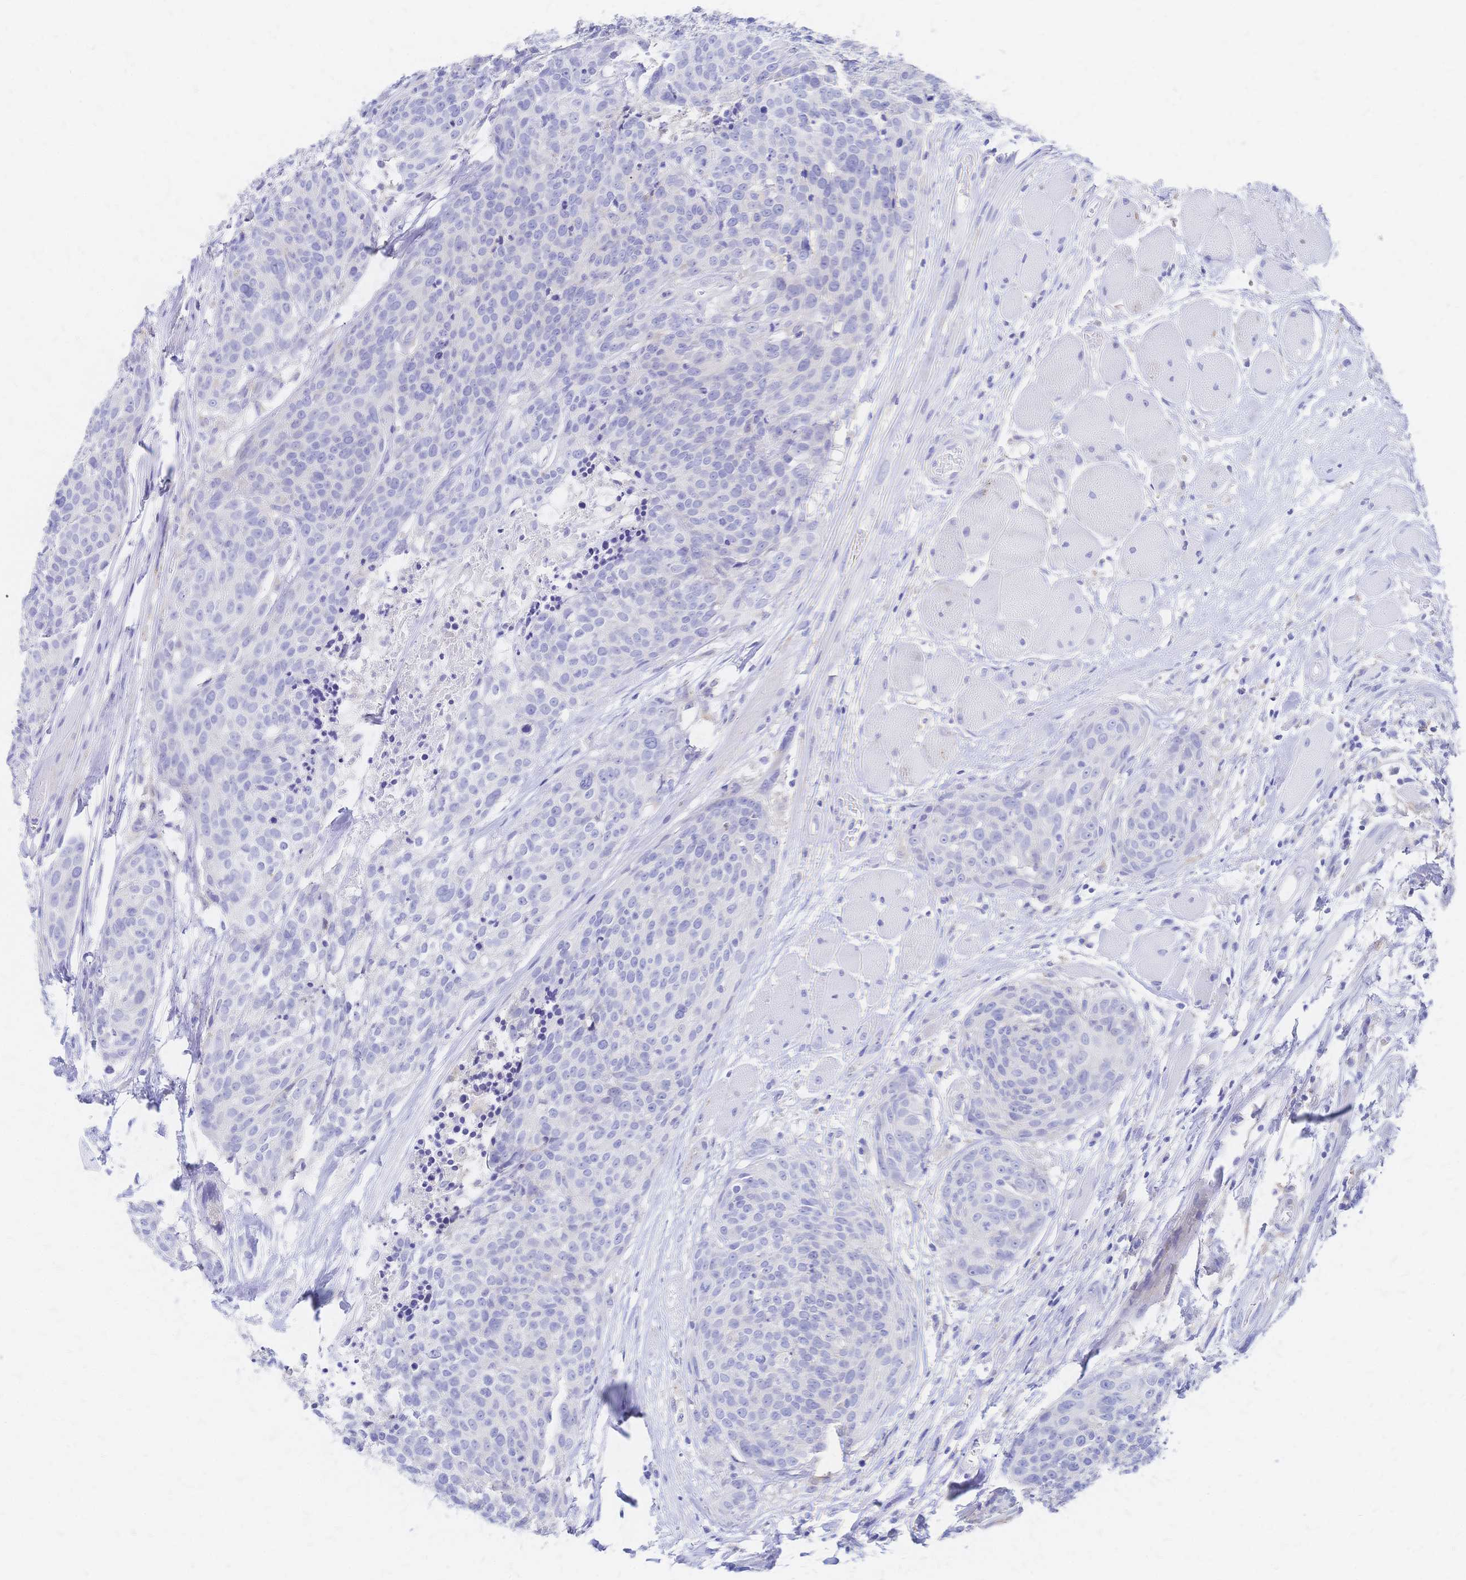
{"staining": {"intensity": "negative", "quantity": "none", "location": "none"}, "tissue": "head and neck cancer", "cell_type": "Tumor cells", "image_type": "cancer", "snomed": [{"axis": "morphology", "description": "Squamous cell carcinoma, NOS"}, {"axis": "topography", "description": "Oral tissue"}, {"axis": "topography", "description": "Head-Neck"}], "caption": "This image is of squamous cell carcinoma (head and neck) stained with immunohistochemistry to label a protein in brown with the nuclei are counter-stained blue. There is no expression in tumor cells. (DAB immunohistochemistry, high magnification).", "gene": "SLC5A1", "patient": {"sex": "male", "age": 64}}